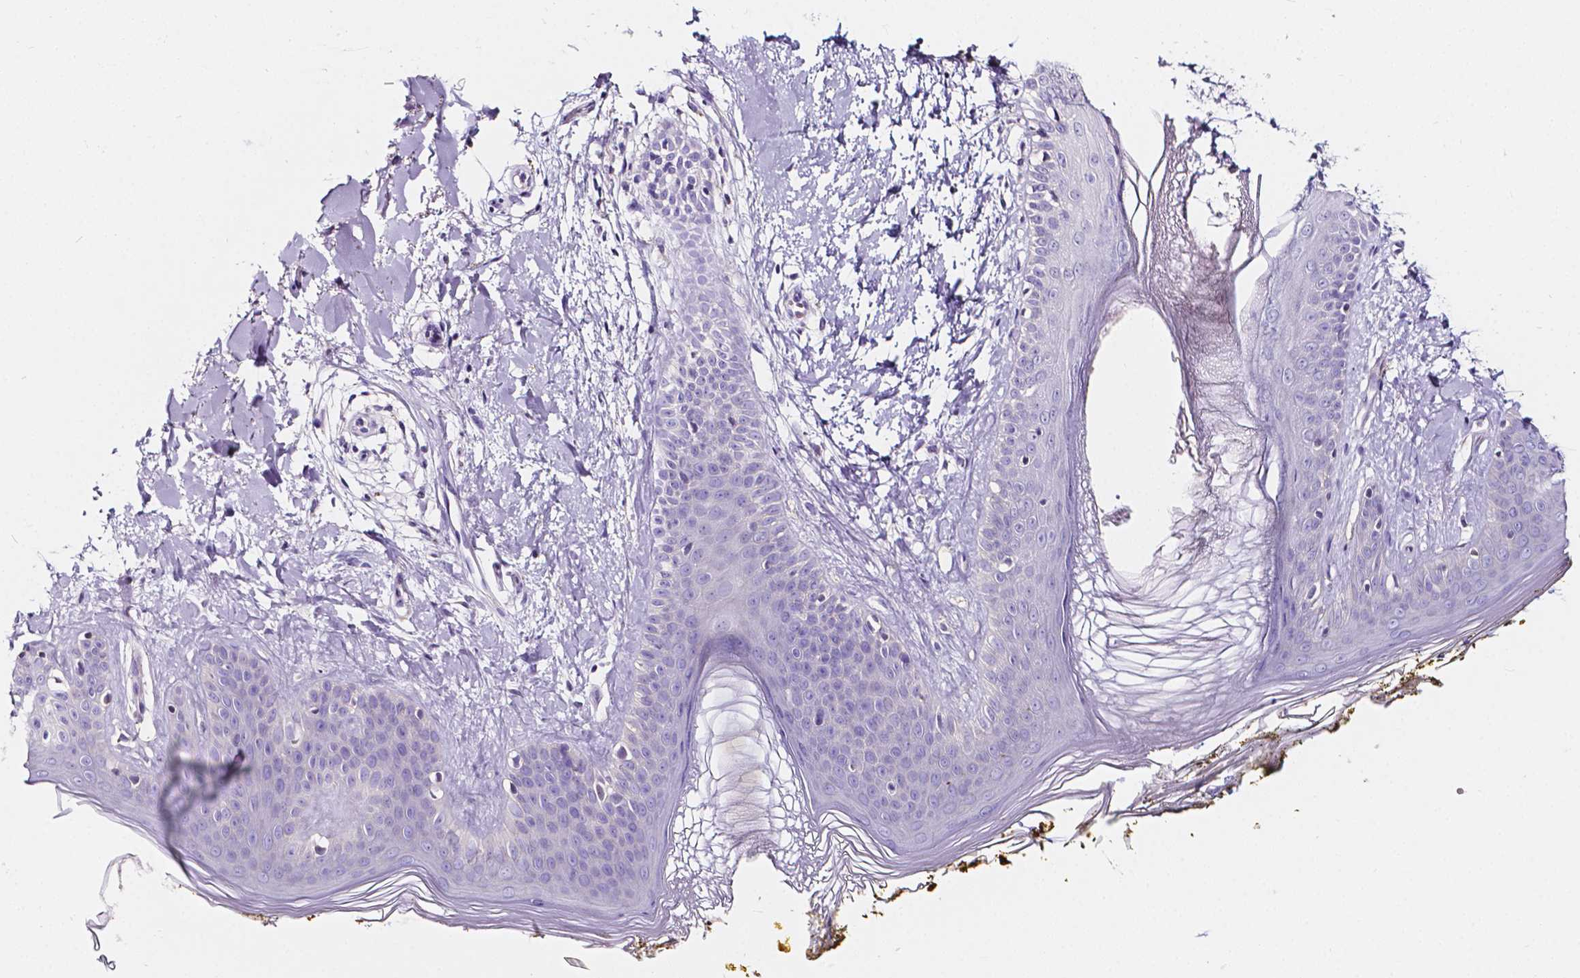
{"staining": {"intensity": "negative", "quantity": "none", "location": "none"}, "tissue": "skin", "cell_type": "Fibroblasts", "image_type": "normal", "snomed": [{"axis": "morphology", "description": "Normal tissue, NOS"}, {"axis": "topography", "description": "Skin"}], "caption": "Immunohistochemistry (IHC) micrograph of normal human skin stained for a protein (brown), which displays no positivity in fibroblasts. (DAB immunohistochemistry visualized using brightfield microscopy, high magnification).", "gene": "CLSTN2", "patient": {"sex": "female", "age": 34}}